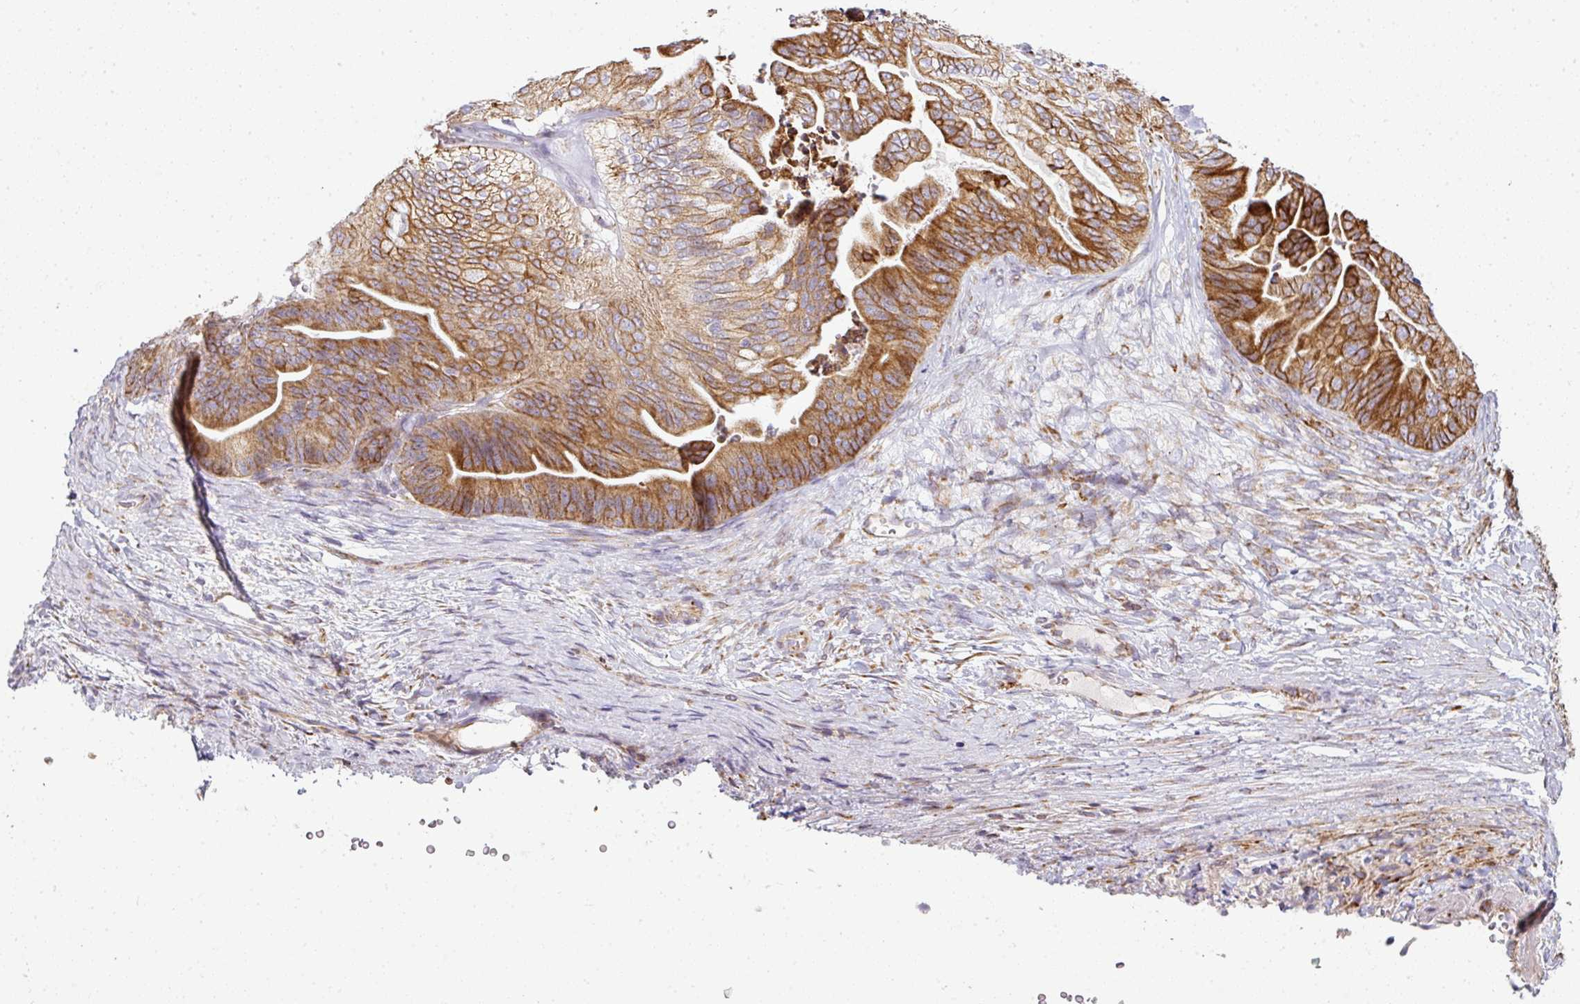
{"staining": {"intensity": "moderate", "quantity": ">75%", "location": "cytoplasmic/membranous"}, "tissue": "ovarian cancer", "cell_type": "Tumor cells", "image_type": "cancer", "snomed": [{"axis": "morphology", "description": "Cystadenocarcinoma, mucinous, NOS"}, {"axis": "topography", "description": "Ovary"}], "caption": "Immunohistochemical staining of human ovarian mucinous cystadenocarcinoma reveals medium levels of moderate cytoplasmic/membranous protein expression in about >75% of tumor cells. (IHC, brightfield microscopy, high magnification).", "gene": "ANKRD18A", "patient": {"sex": "female", "age": 67}}